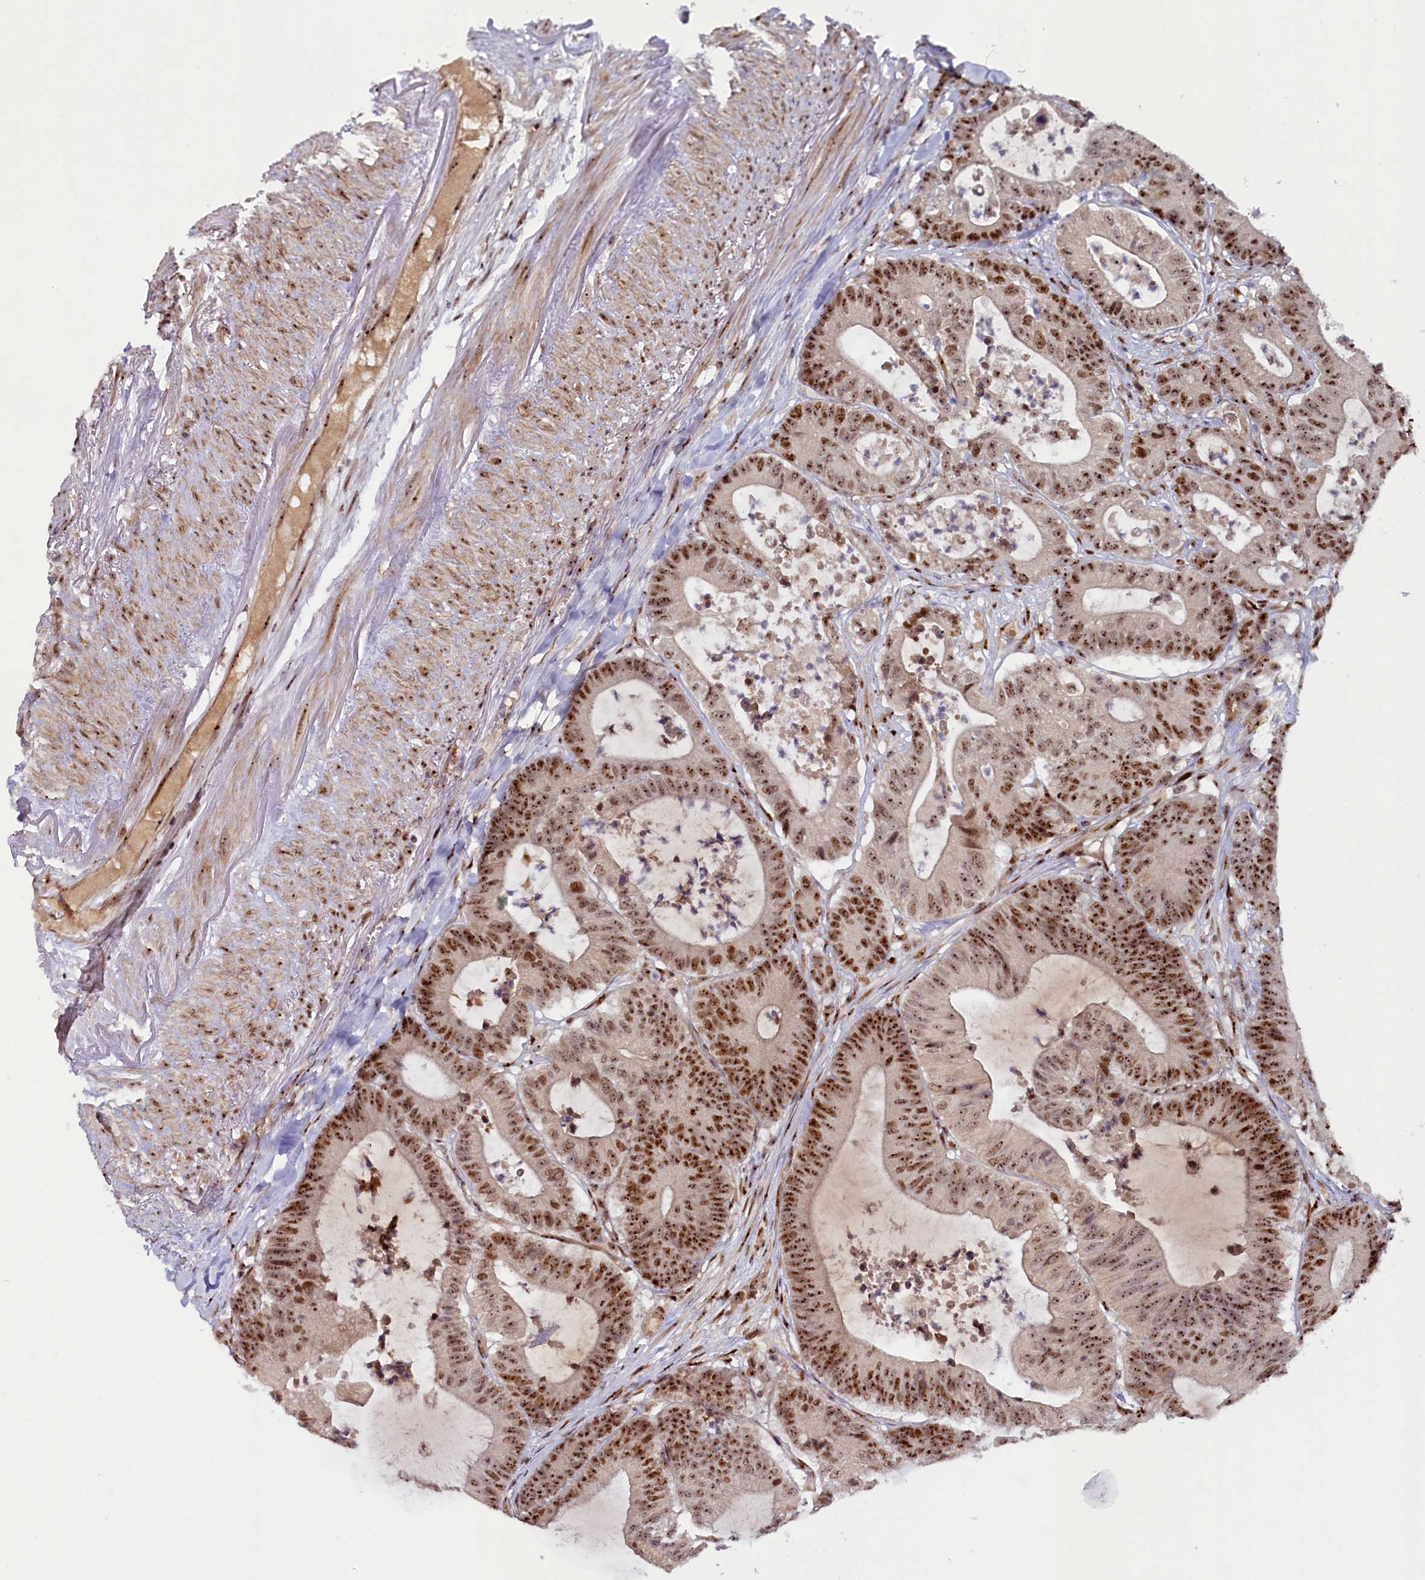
{"staining": {"intensity": "strong", "quantity": ">75%", "location": "nuclear"}, "tissue": "colorectal cancer", "cell_type": "Tumor cells", "image_type": "cancer", "snomed": [{"axis": "morphology", "description": "Adenocarcinoma, NOS"}, {"axis": "topography", "description": "Colon"}], "caption": "Colorectal adenocarcinoma tissue demonstrates strong nuclear positivity in about >75% of tumor cells, visualized by immunohistochemistry. Using DAB (3,3'-diaminobenzidine) (brown) and hematoxylin (blue) stains, captured at high magnification using brightfield microscopy.", "gene": "TCOF1", "patient": {"sex": "female", "age": 84}}